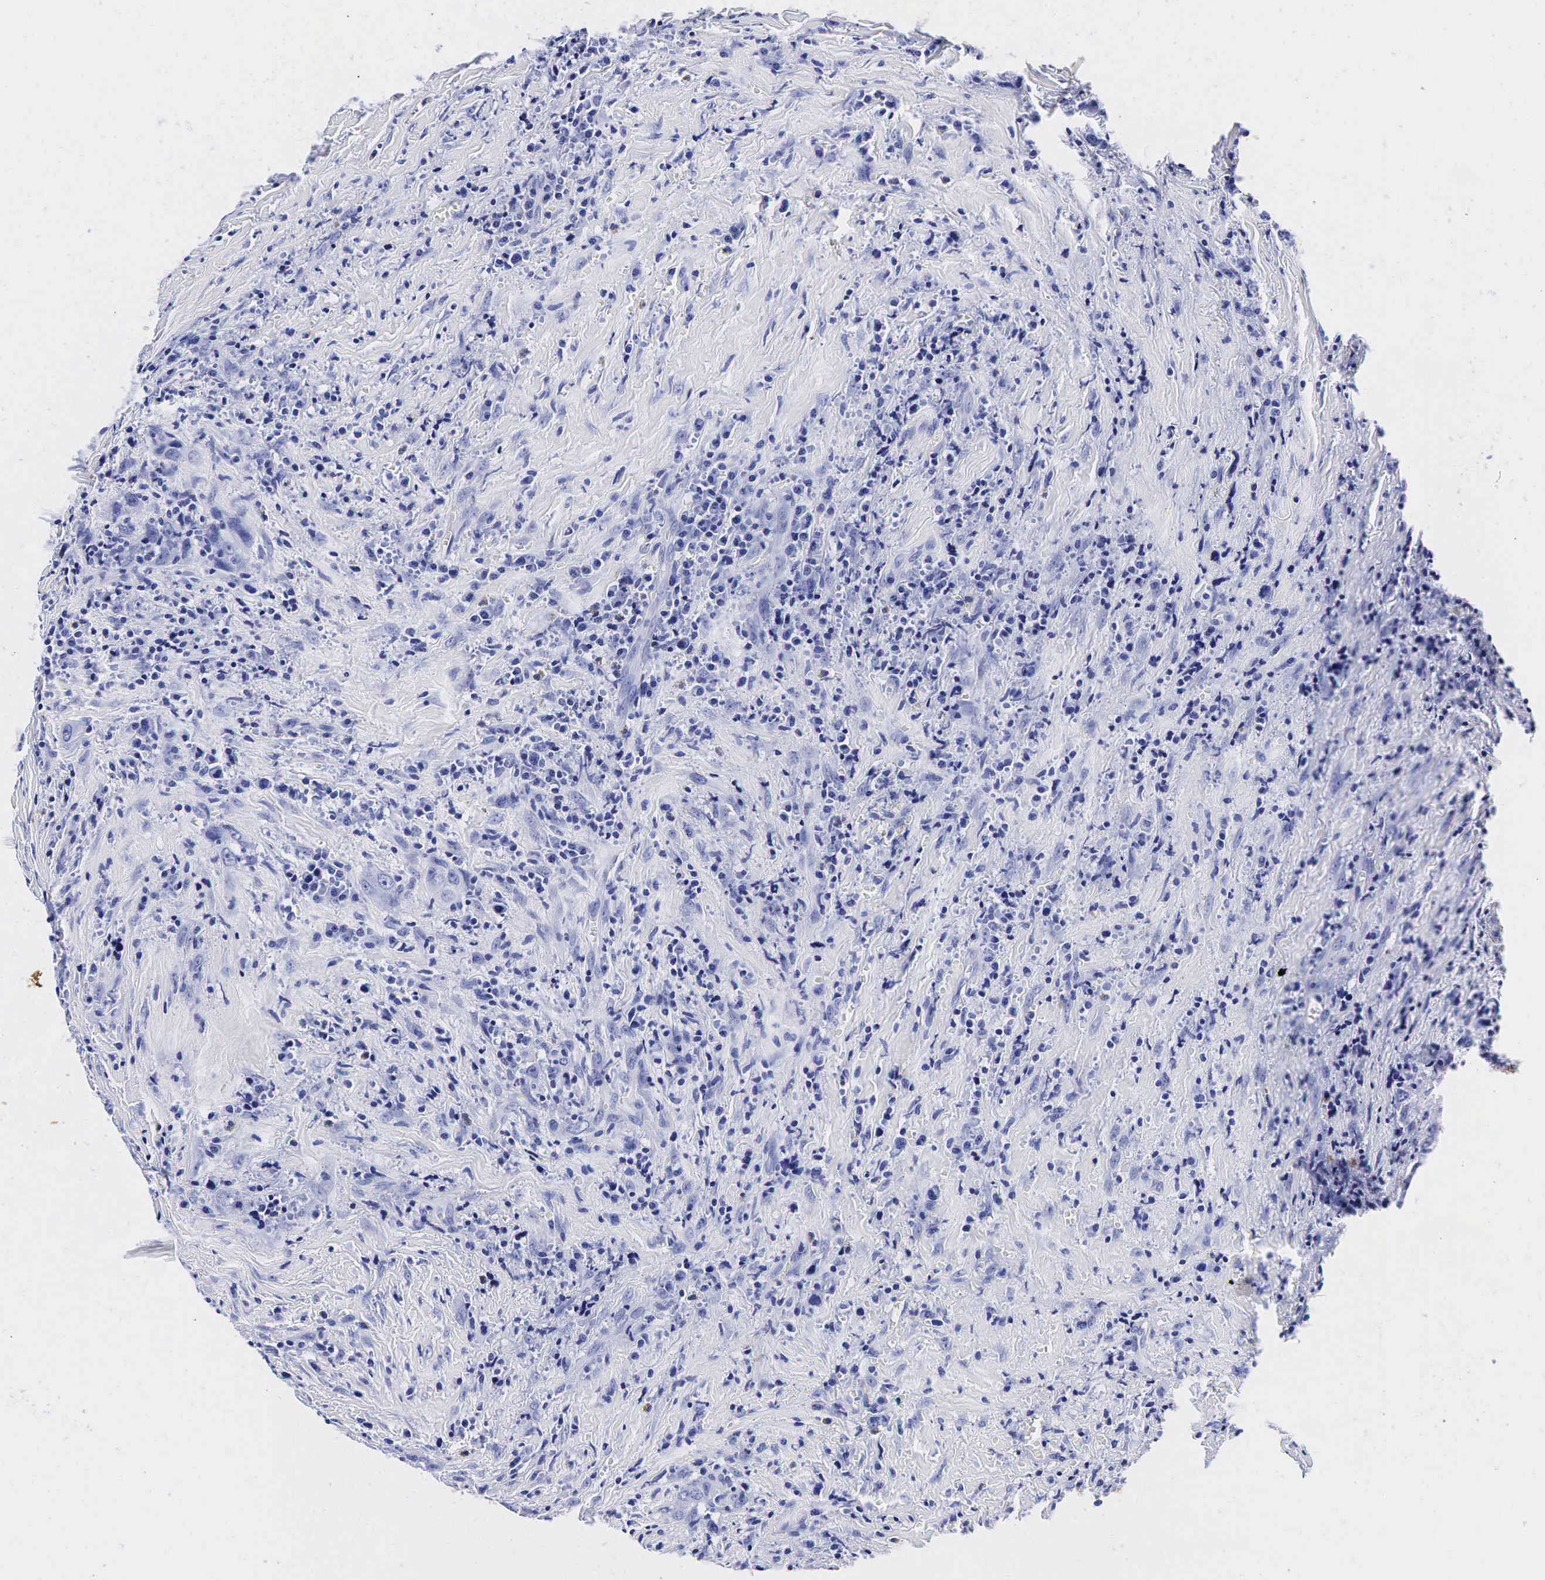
{"staining": {"intensity": "negative", "quantity": "none", "location": "none"}, "tissue": "head and neck cancer", "cell_type": "Tumor cells", "image_type": "cancer", "snomed": [{"axis": "morphology", "description": "Squamous cell carcinoma, NOS"}, {"axis": "topography", "description": "Oral tissue"}, {"axis": "topography", "description": "Head-Neck"}], "caption": "Immunohistochemistry (IHC) histopathology image of head and neck cancer stained for a protein (brown), which displays no expression in tumor cells.", "gene": "TG", "patient": {"sex": "female", "age": 82}}